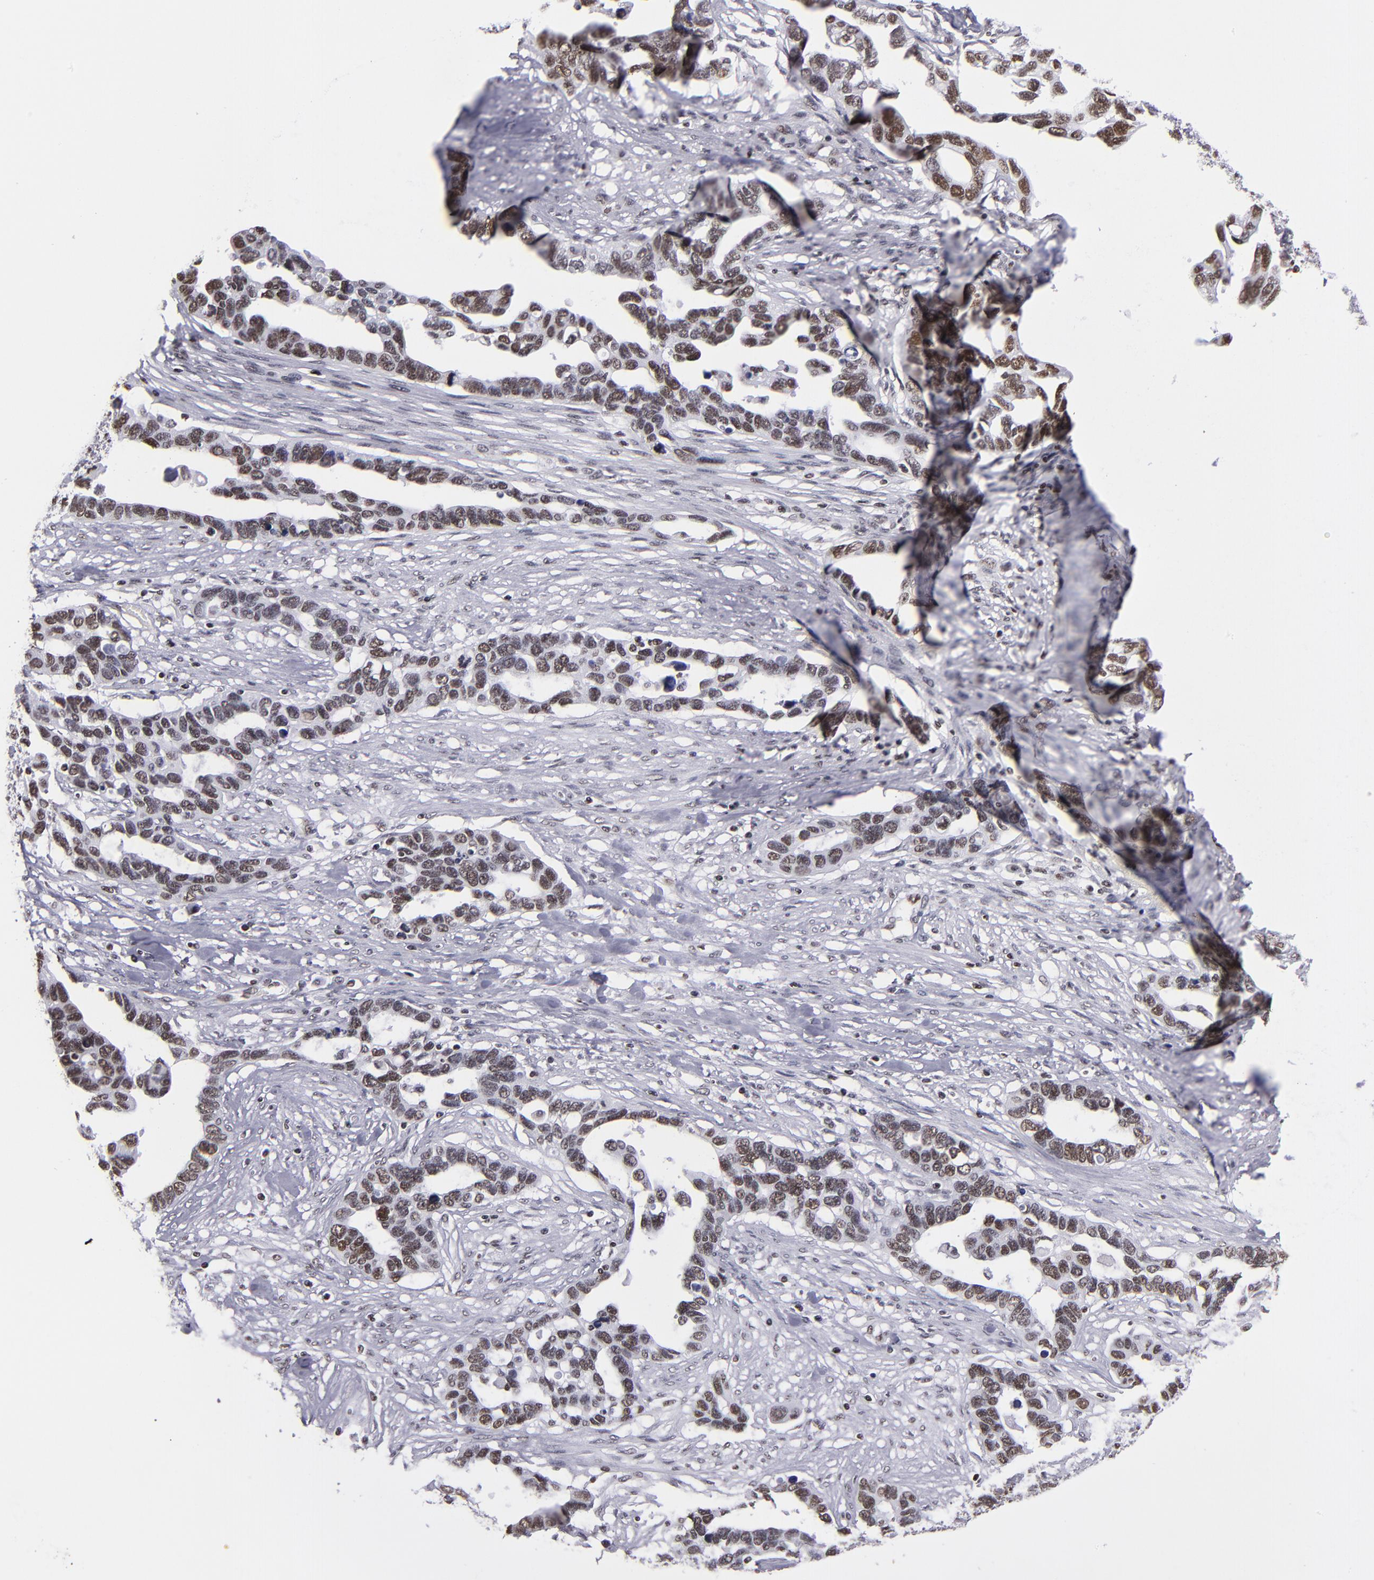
{"staining": {"intensity": "moderate", "quantity": "25%-75%", "location": "nuclear"}, "tissue": "ovarian cancer", "cell_type": "Tumor cells", "image_type": "cancer", "snomed": [{"axis": "morphology", "description": "Cystadenocarcinoma, serous, NOS"}, {"axis": "topography", "description": "Ovary"}], "caption": "DAB immunohistochemical staining of ovarian serous cystadenocarcinoma shows moderate nuclear protein staining in approximately 25%-75% of tumor cells.", "gene": "TERF2", "patient": {"sex": "female", "age": 54}}